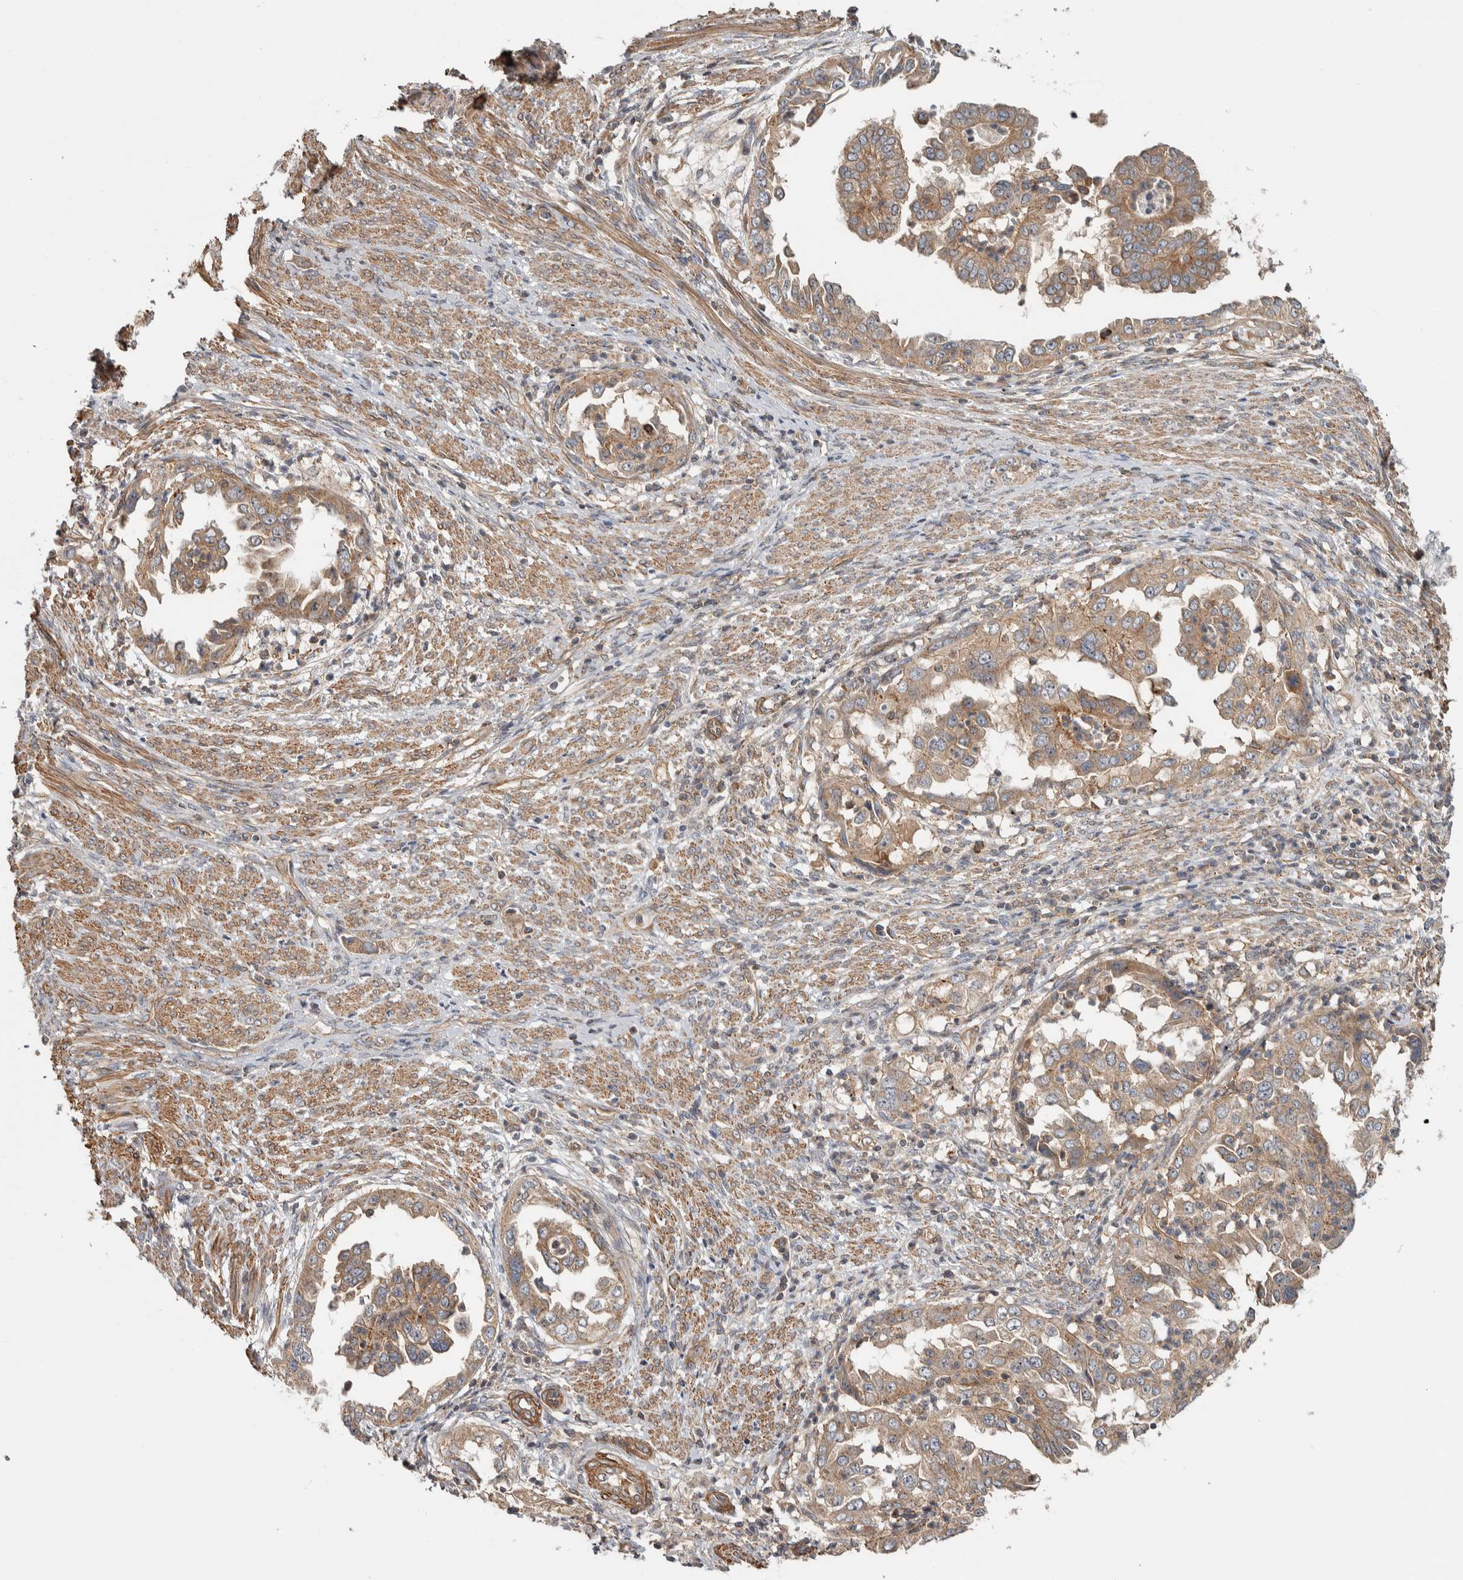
{"staining": {"intensity": "weak", "quantity": ">75%", "location": "cytoplasmic/membranous"}, "tissue": "endometrial cancer", "cell_type": "Tumor cells", "image_type": "cancer", "snomed": [{"axis": "morphology", "description": "Adenocarcinoma, NOS"}, {"axis": "topography", "description": "Endometrium"}], "caption": "A brown stain shows weak cytoplasmic/membranous staining of a protein in endometrial cancer tumor cells.", "gene": "TBC1D31", "patient": {"sex": "female", "age": 85}}